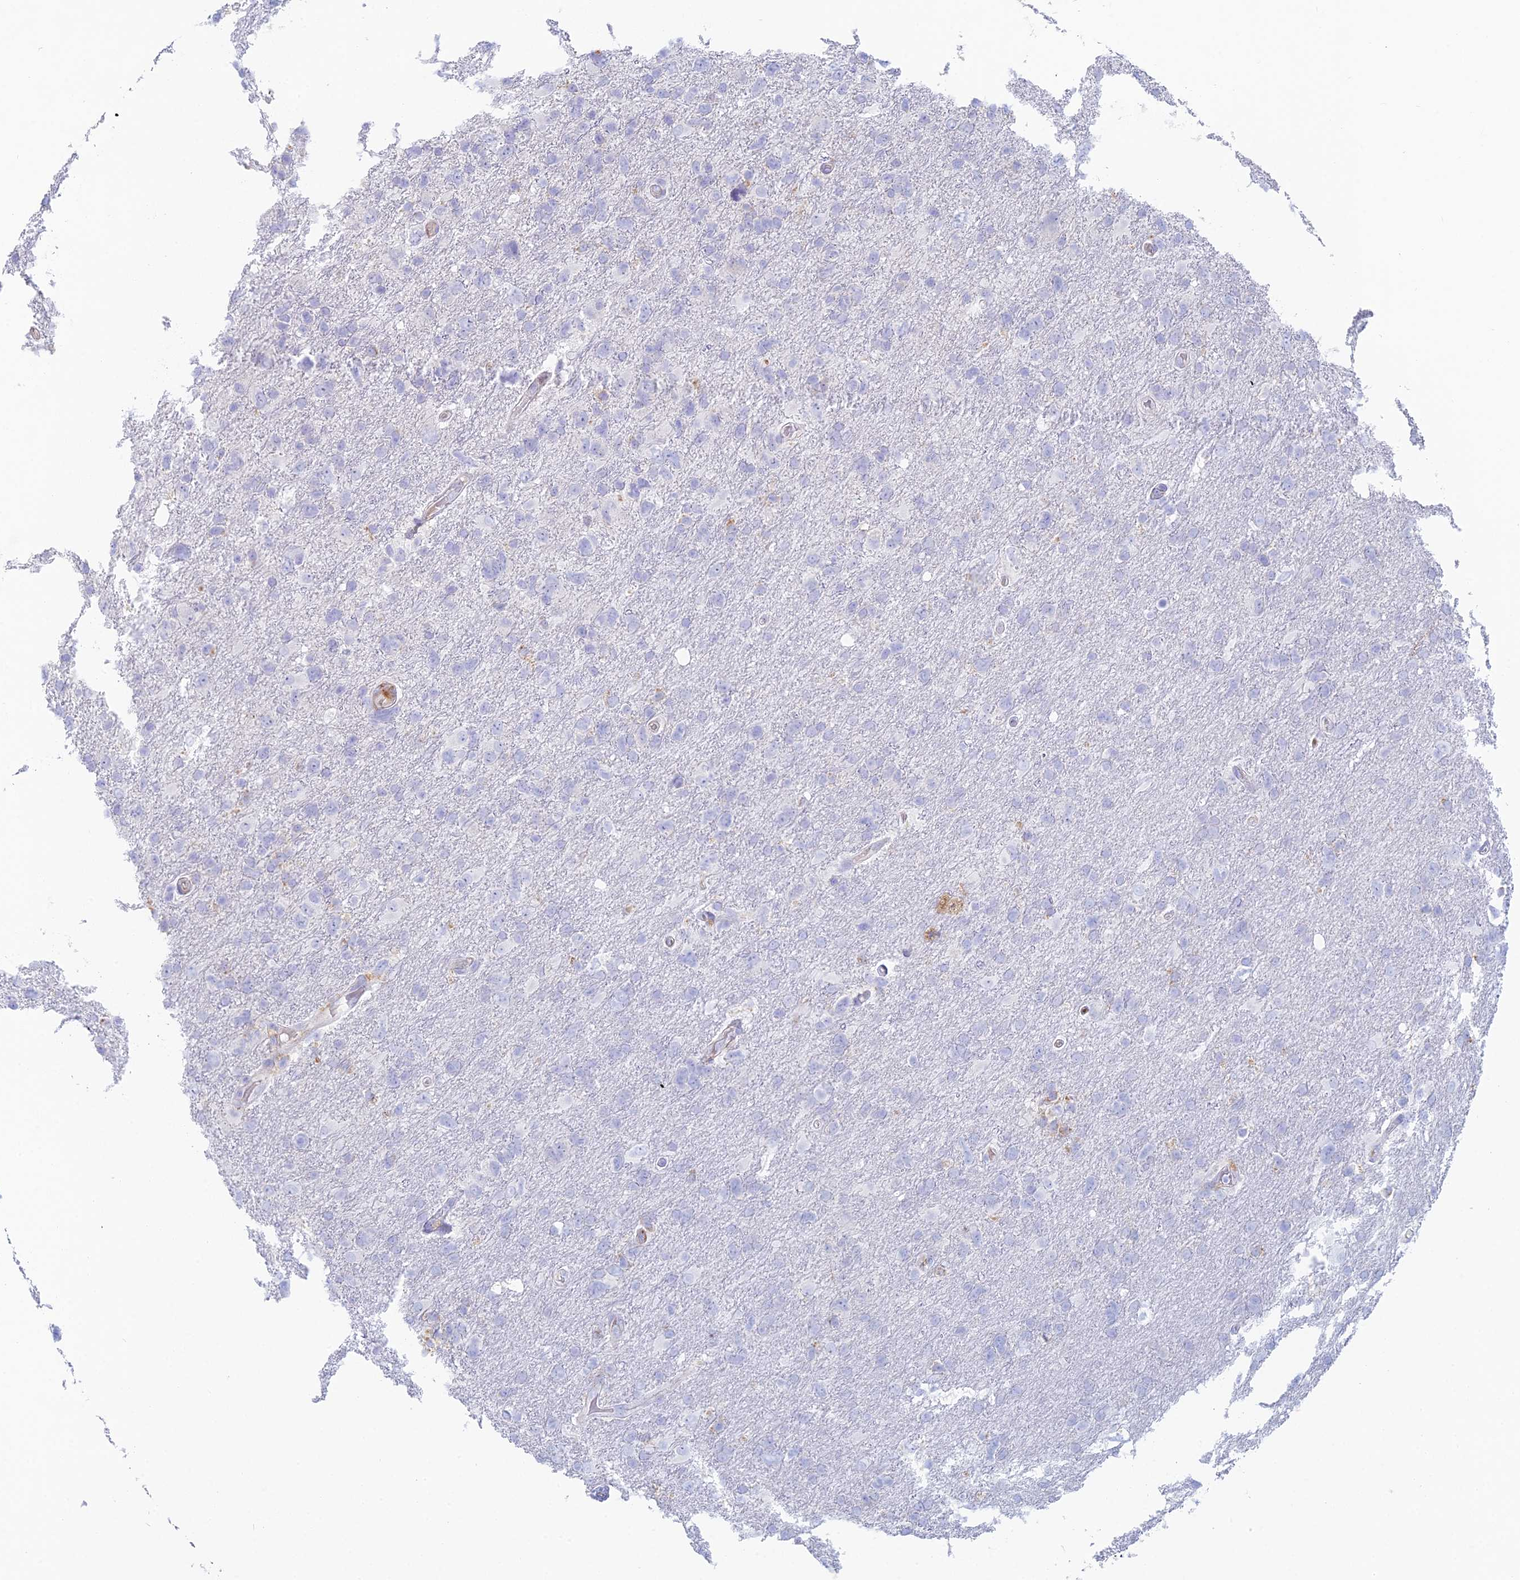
{"staining": {"intensity": "negative", "quantity": "none", "location": "none"}, "tissue": "glioma", "cell_type": "Tumor cells", "image_type": "cancer", "snomed": [{"axis": "morphology", "description": "Glioma, malignant, High grade"}, {"axis": "topography", "description": "Brain"}], "caption": "The image exhibits no significant positivity in tumor cells of glioma. (DAB immunohistochemistry visualized using brightfield microscopy, high magnification).", "gene": "FERD3L", "patient": {"sex": "male", "age": 61}}